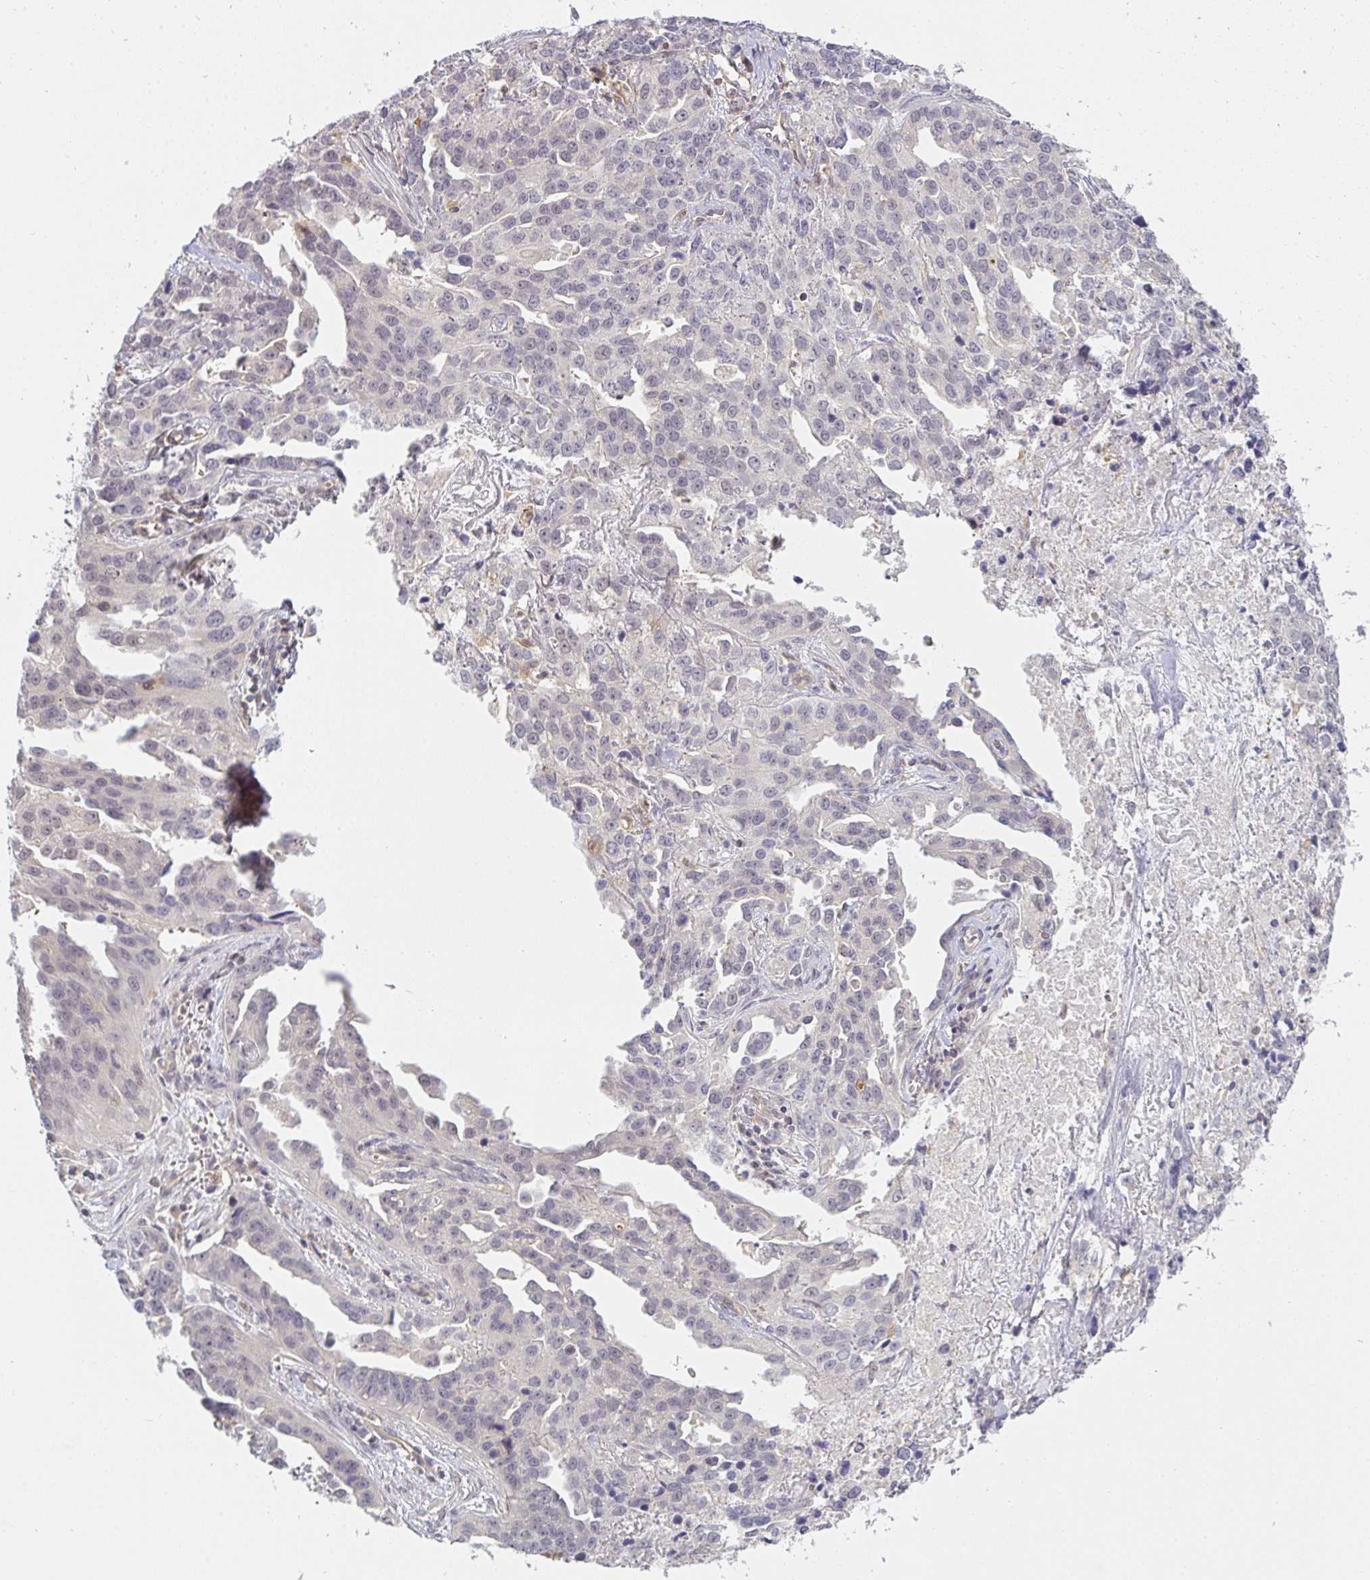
{"staining": {"intensity": "negative", "quantity": "none", "location": "none"}, "tissue": "ovarian cancer", "cell_type": "Tumor cells", "image_type": "cancer", "snomed": [{"axis": "morphology", "description": "Cystadenocarcinoma, serous, NOS"}, {"axis": "topography", "description": "Ovary"}], "caption": "DAB immunohistochemical staining of ovarian cancer shows no significant positivity in tumor cells.", "gene": "GSDMB", "patient": {"sex": "female", "age": 75}}